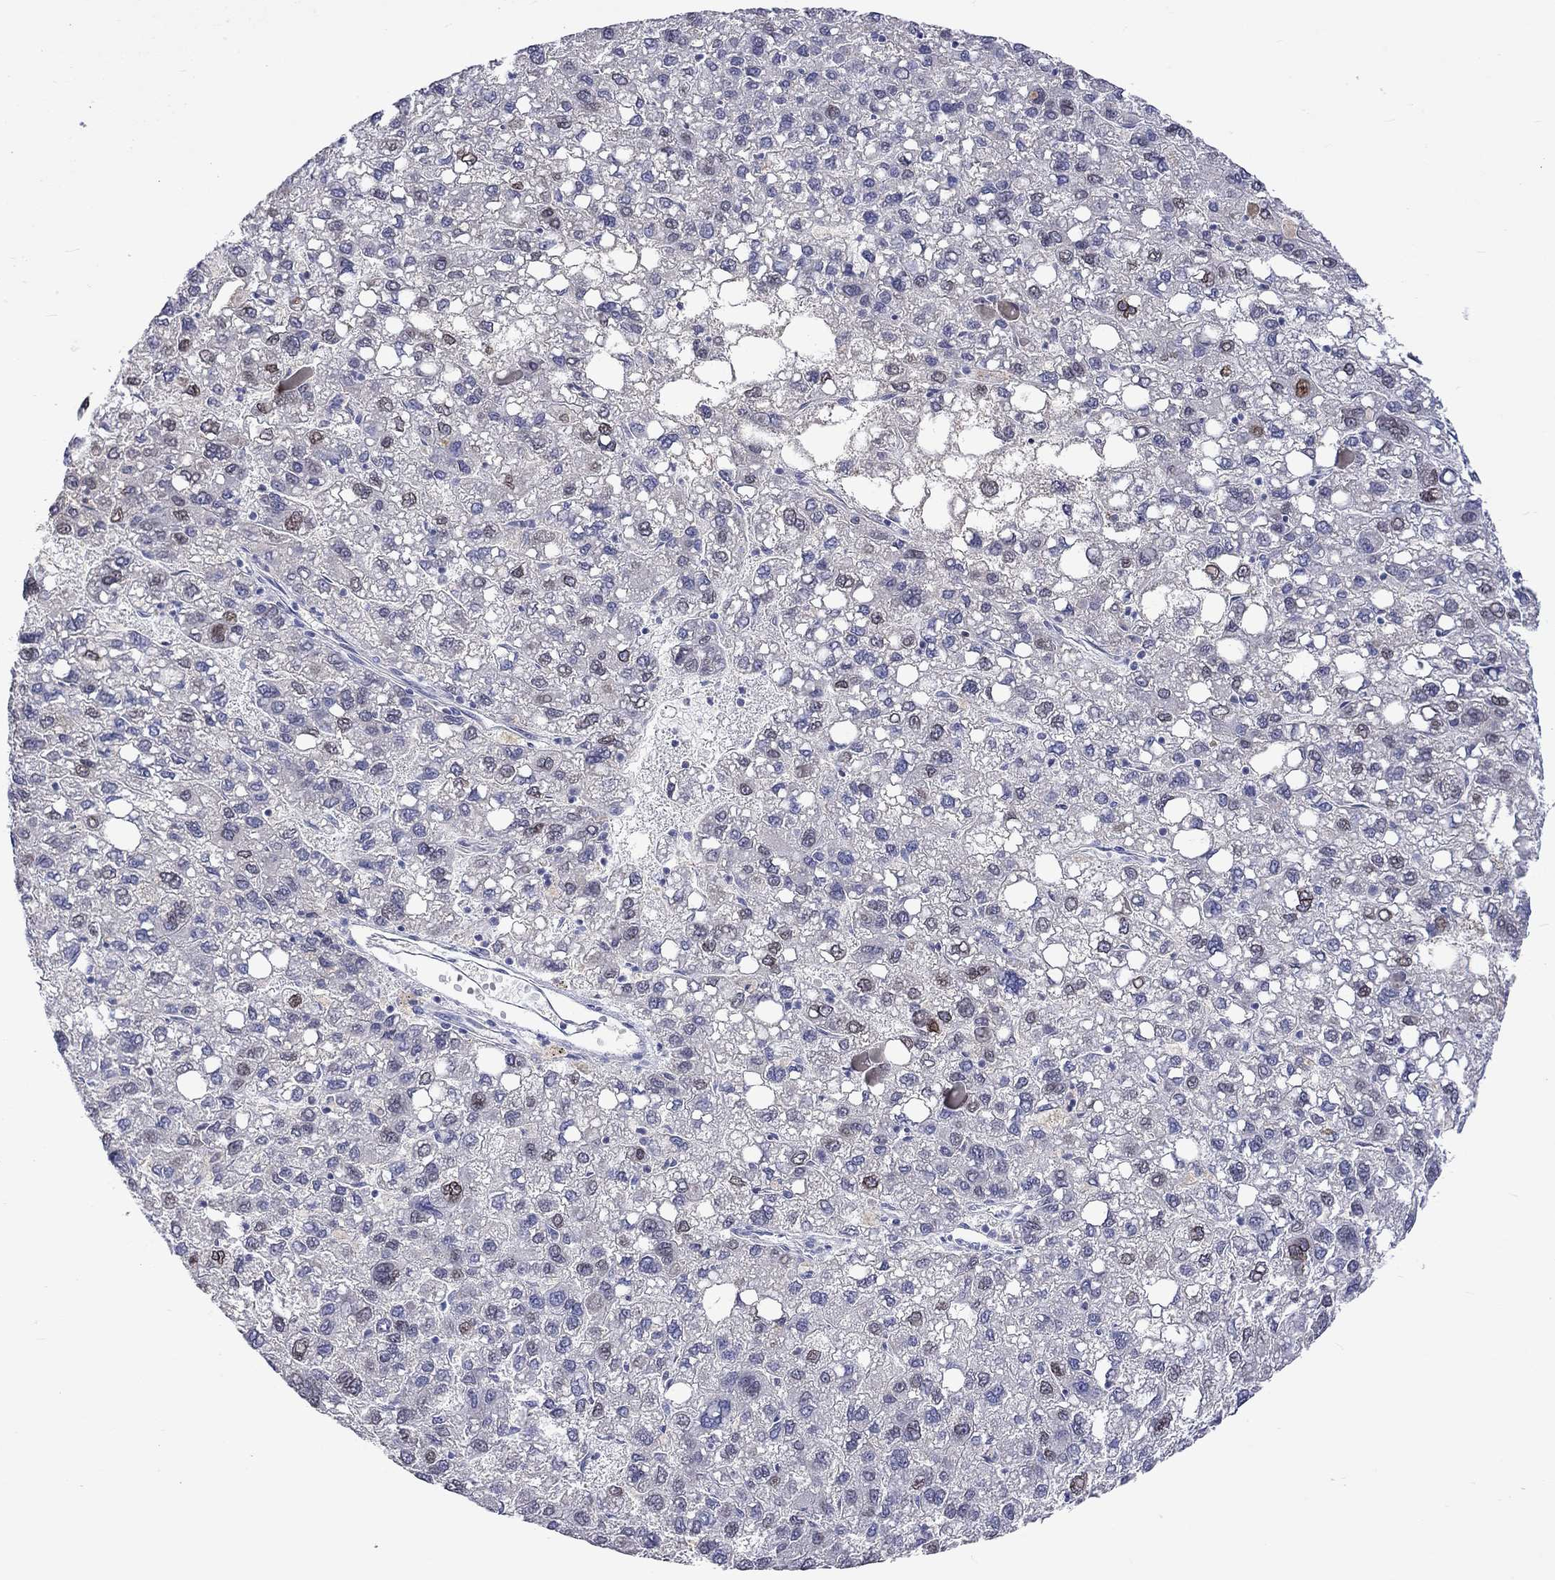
{"staining": {"intensity": "moderate", "quantity": "<25%", "location": "nuclear"}, "tissue": "liver cancer", "cell_type": "Tumor cells", "image_type": "cancer", "snomed": [{"axis": "morphology", "description": "Carcinoma, Hepatocellular, NOS"}, {"axis": "topography", "description": "Liver"}], "caption": "Brown immunohistochemical staining in liver cancer shows moderate nuclear positivity in approximately <25% of tumor cells.", "gene": "LRFN4", "patient": {"sex": "female", "age": 82}}